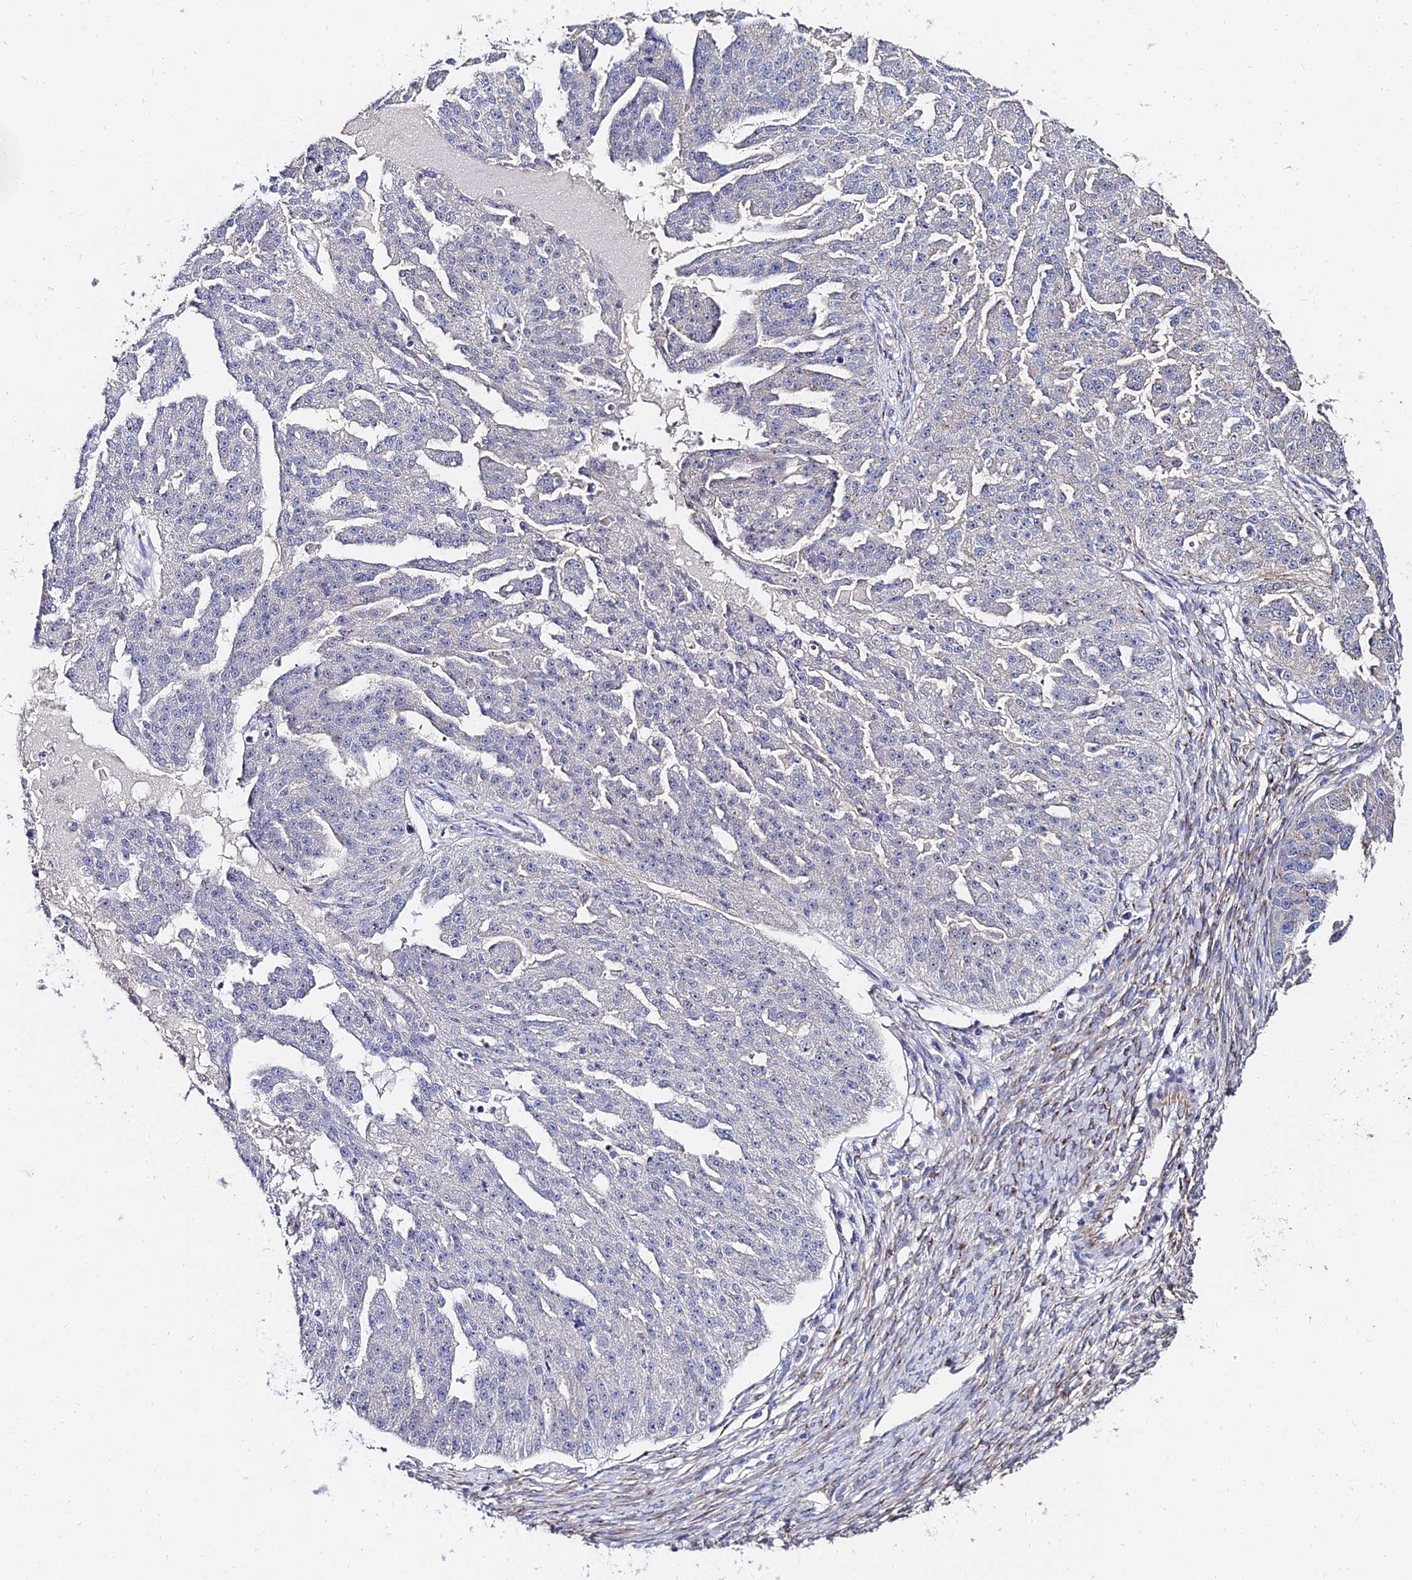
{"staining": {"intensity": "moderate", "quantity": "<25%", "location": "cytoplasmic/membranous"}, "tissue": "ovarian cancer", "cell_type": "Tumor cells", "image_type": "cancer", "snomed": [{"axis": "morphology", "description": "Cystadenocarcinoma, serous, NOS"}, {"axis": "topography", "description": "Ovary"}], "caption": "IHC (DAB (3,3'-diaminobenzidine)) staining of ovarian cancer reveals moderate cytoplasmic/membranous protein staining in approximately <25% of tumor cells. The protein is shown in brown color, while the nuclei are stained blue.", "gene": "BORCS8", "patient": {"sex": "female", "age": 58}}